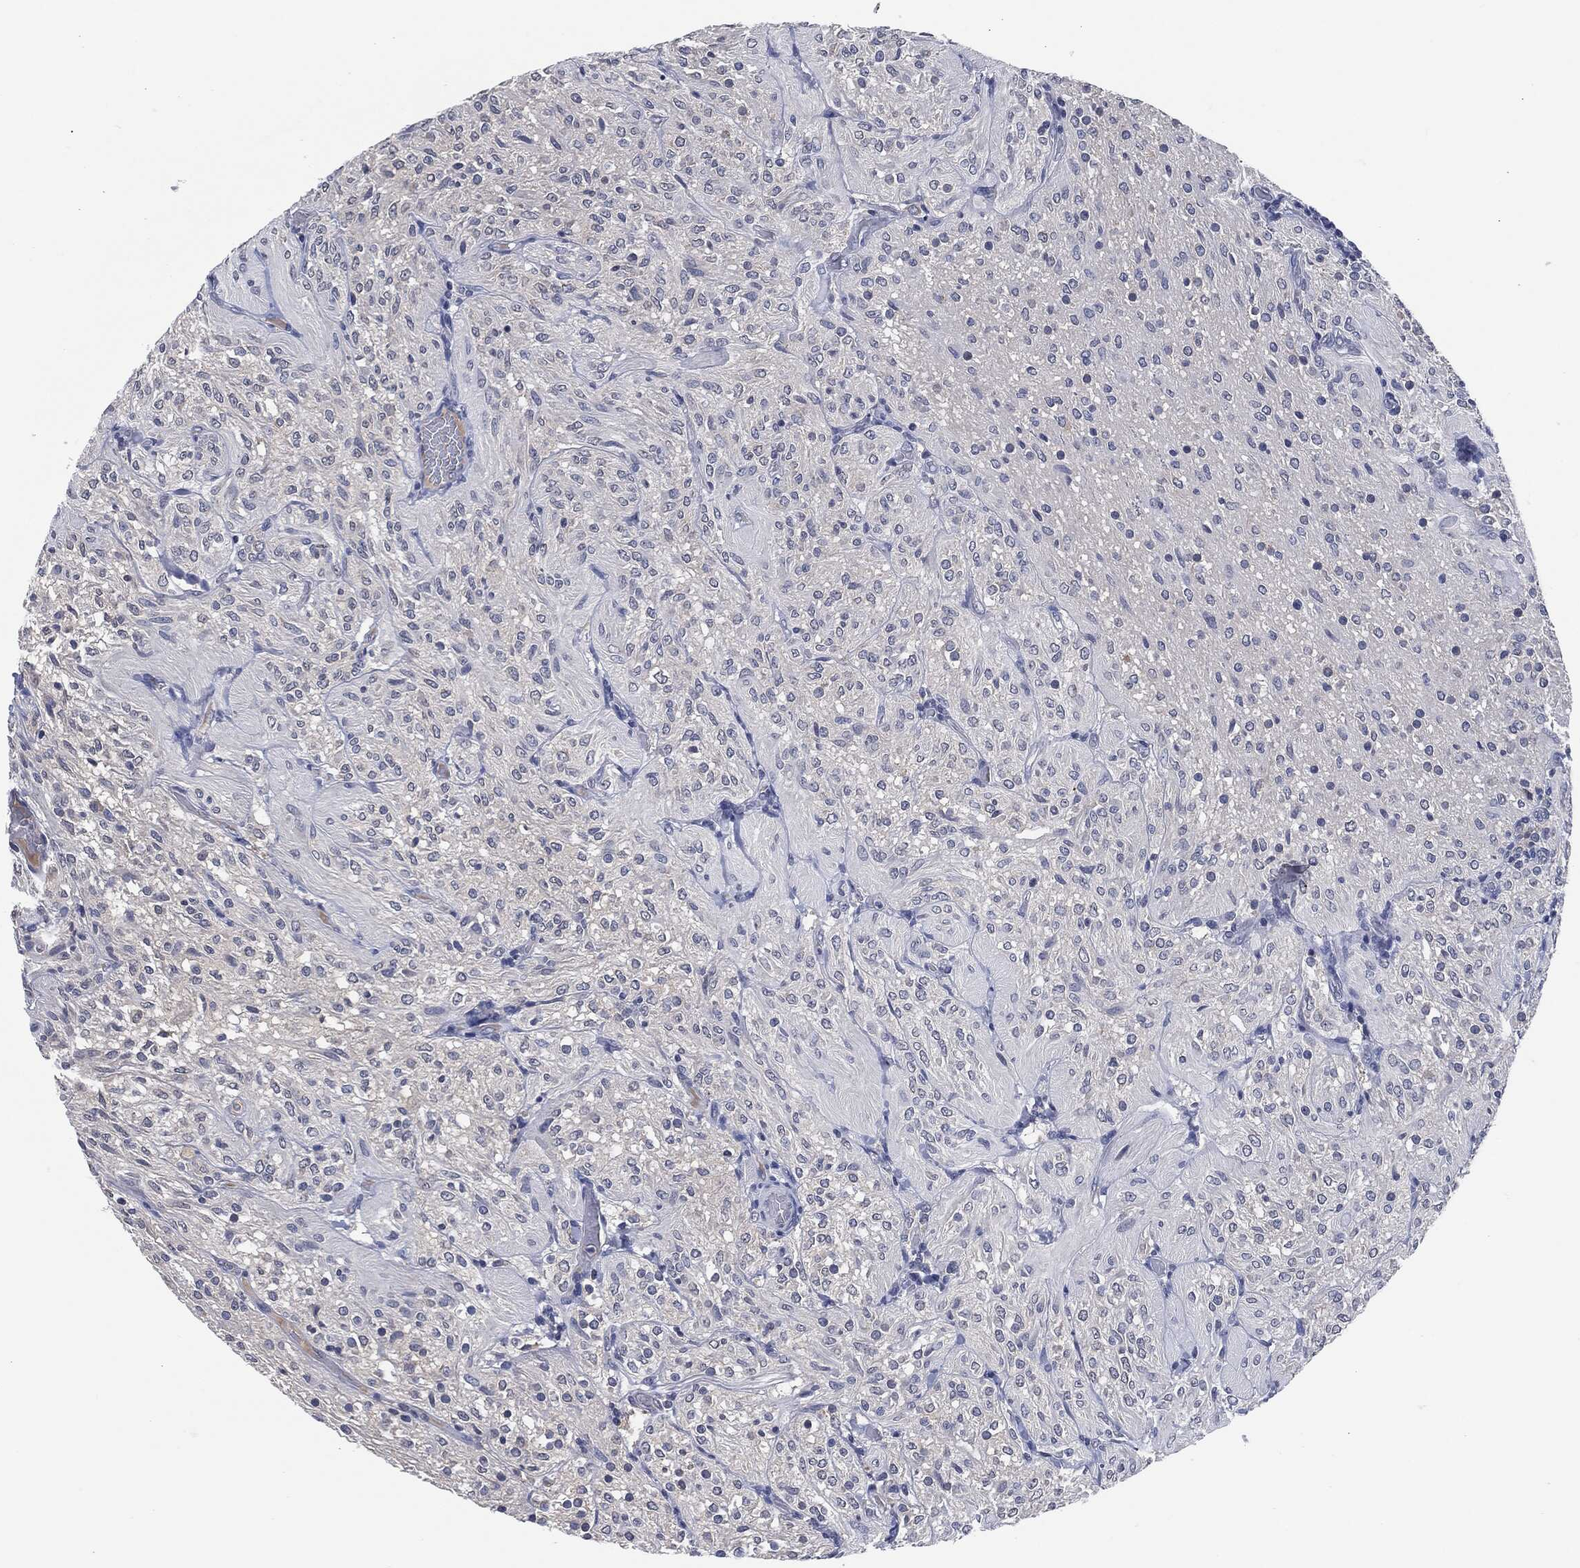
{"staining": {"intensity": "negative", "quantity": "none", "location": "none"}, "tissue": "glioma", "cell_type": "Tumor cells", "image_type": "cancer", "snomed": [{"axis": "morphology", "description": "Glioma, malignant, Low grade"}, {"axis": "topography", "description": "Brain"}], "caption": "An immunohistochemistry (IHC) photomicrograph of glioma is shown. There is no staining in tumor cells of glioma. Nuclei are stained in blue.", "gene": "IL2RG", "patient": {"sex": "male", "age": 3}}